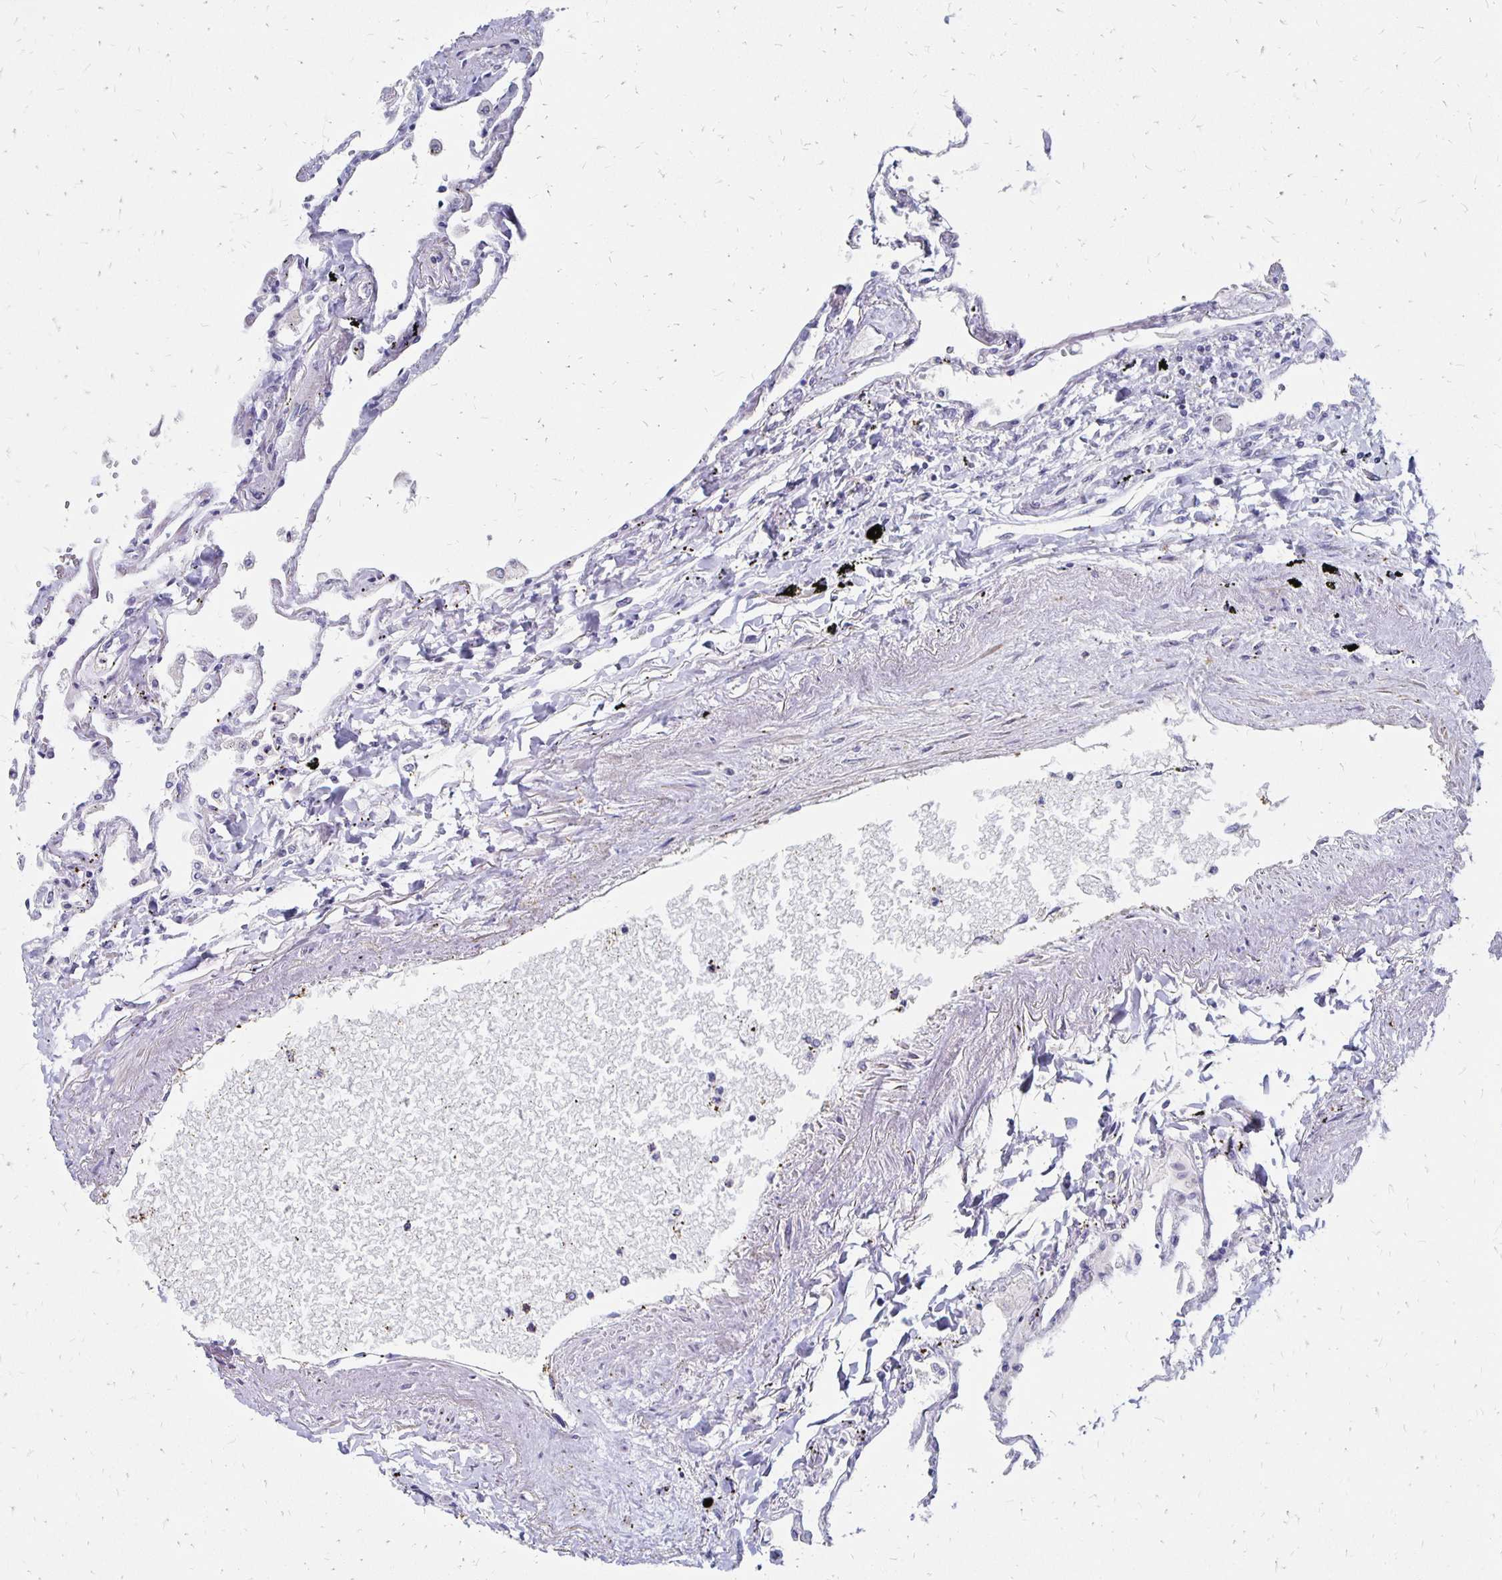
{"staining": {"intensity": "negative", "quantity": "none", "location": "none"}, "tissue": "lung", "cell_type": "Alveolar cells", "image_type": "normal", "snomed": [{"axis": "morphology", "description": "Normal tissue, NOS"}, {"axis": "topography", "description": "Lung"}], "caption": "Immunohistochemistry (IHC) of unremarkable human lung reveals no staining in alveolar cells.", "gene": "ATOSB", "patient": {"sex": "female", "age": 67}}